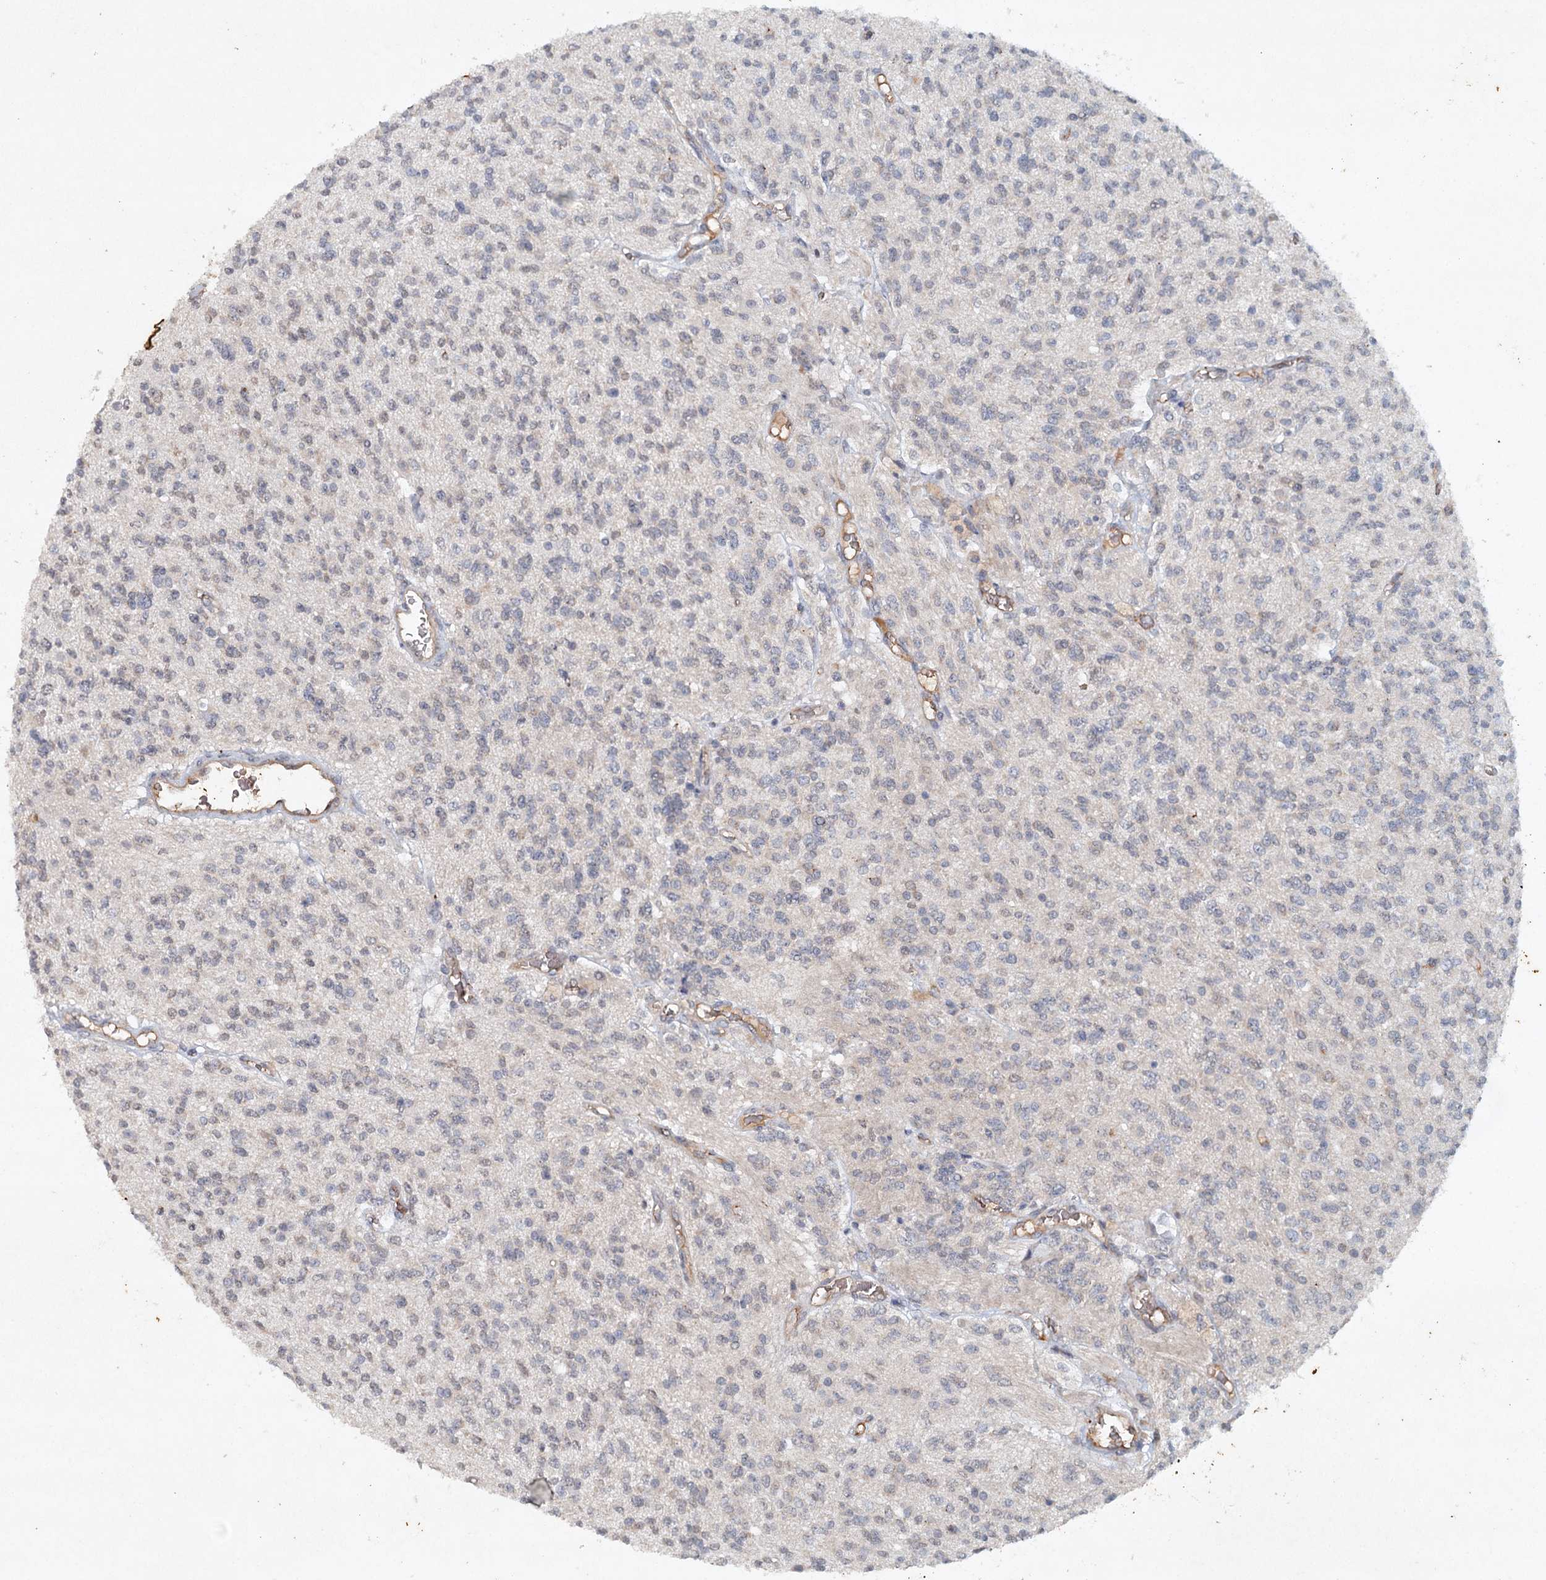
{"staining": {"intensity": "negative", "quantity": "none", "location": "none"}, "tissue": "glioma", "cell_type": "Tumor cells", "image_type": "cancer", "snomed": [{"axis": "morphology", "description": "Glioma, malignant, High grade"}, {"axis": "topography", "description": "Brain"}], "caption": "The photomicrograph reveals no staining of tumor cells in glioma.", "gene": "SYNPO", "patient": {"sex": "male", "age": 34}}